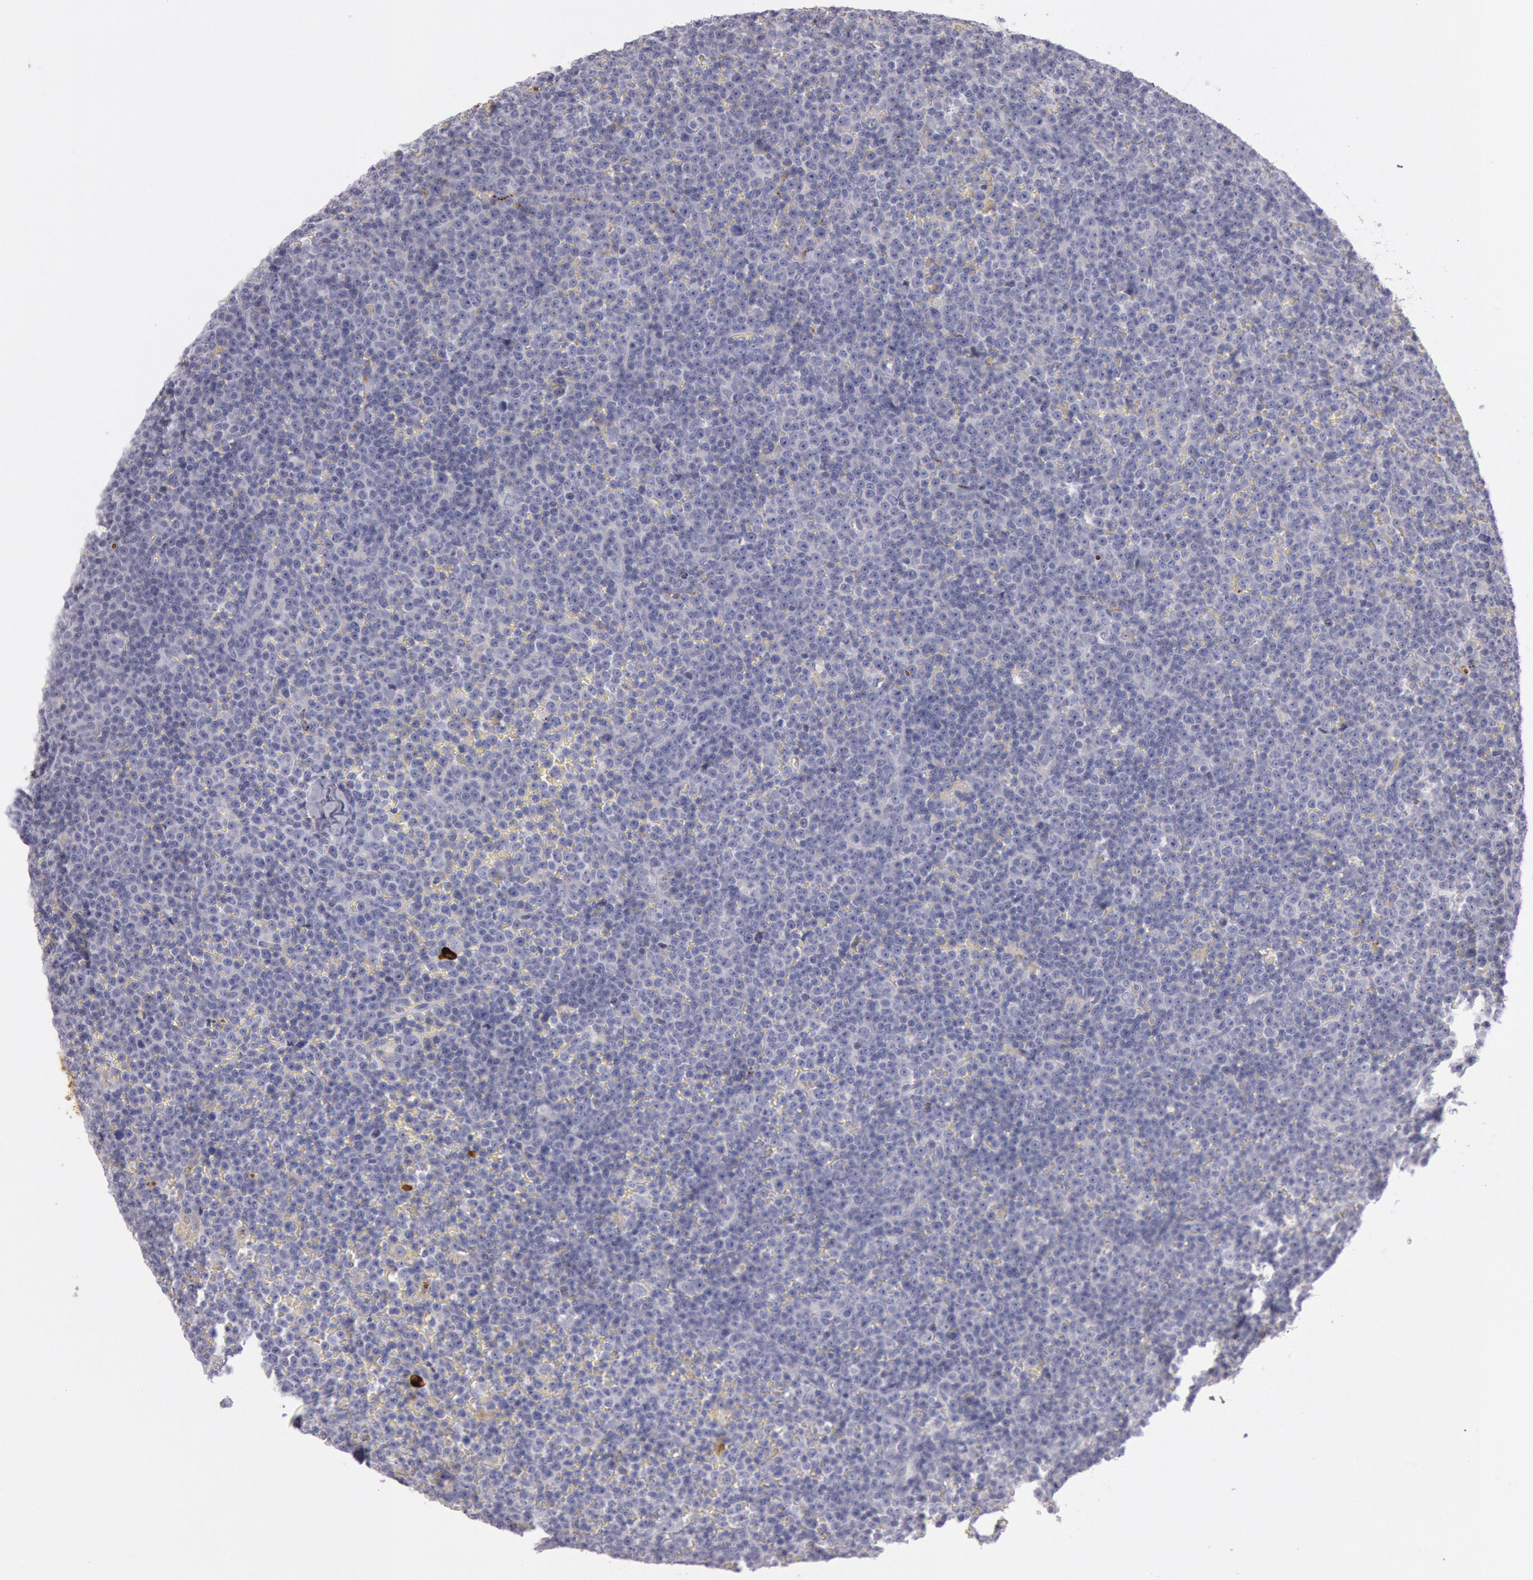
{"staining": {"intensity": "negative", "quantity": "none", "location": "none"}, "tissue": "lymphoma", "cell_type": "Tumor cells", "image_type": "cancer", "snomed": [{"axis": "morphology", "description": "Malignant lymphoma, non-Hodgkin's type, Low grade"}, {"axis": "topography", "description": "Lymph node"}], "caption": "This is a photomicrograph of IHC staining of malignant lymphoma, non-Hodgkin's type (low-grade), which shows no expression in tumor cells.", "gene": "IGHA1", "patient": {"sex": "male", "age": 50}}